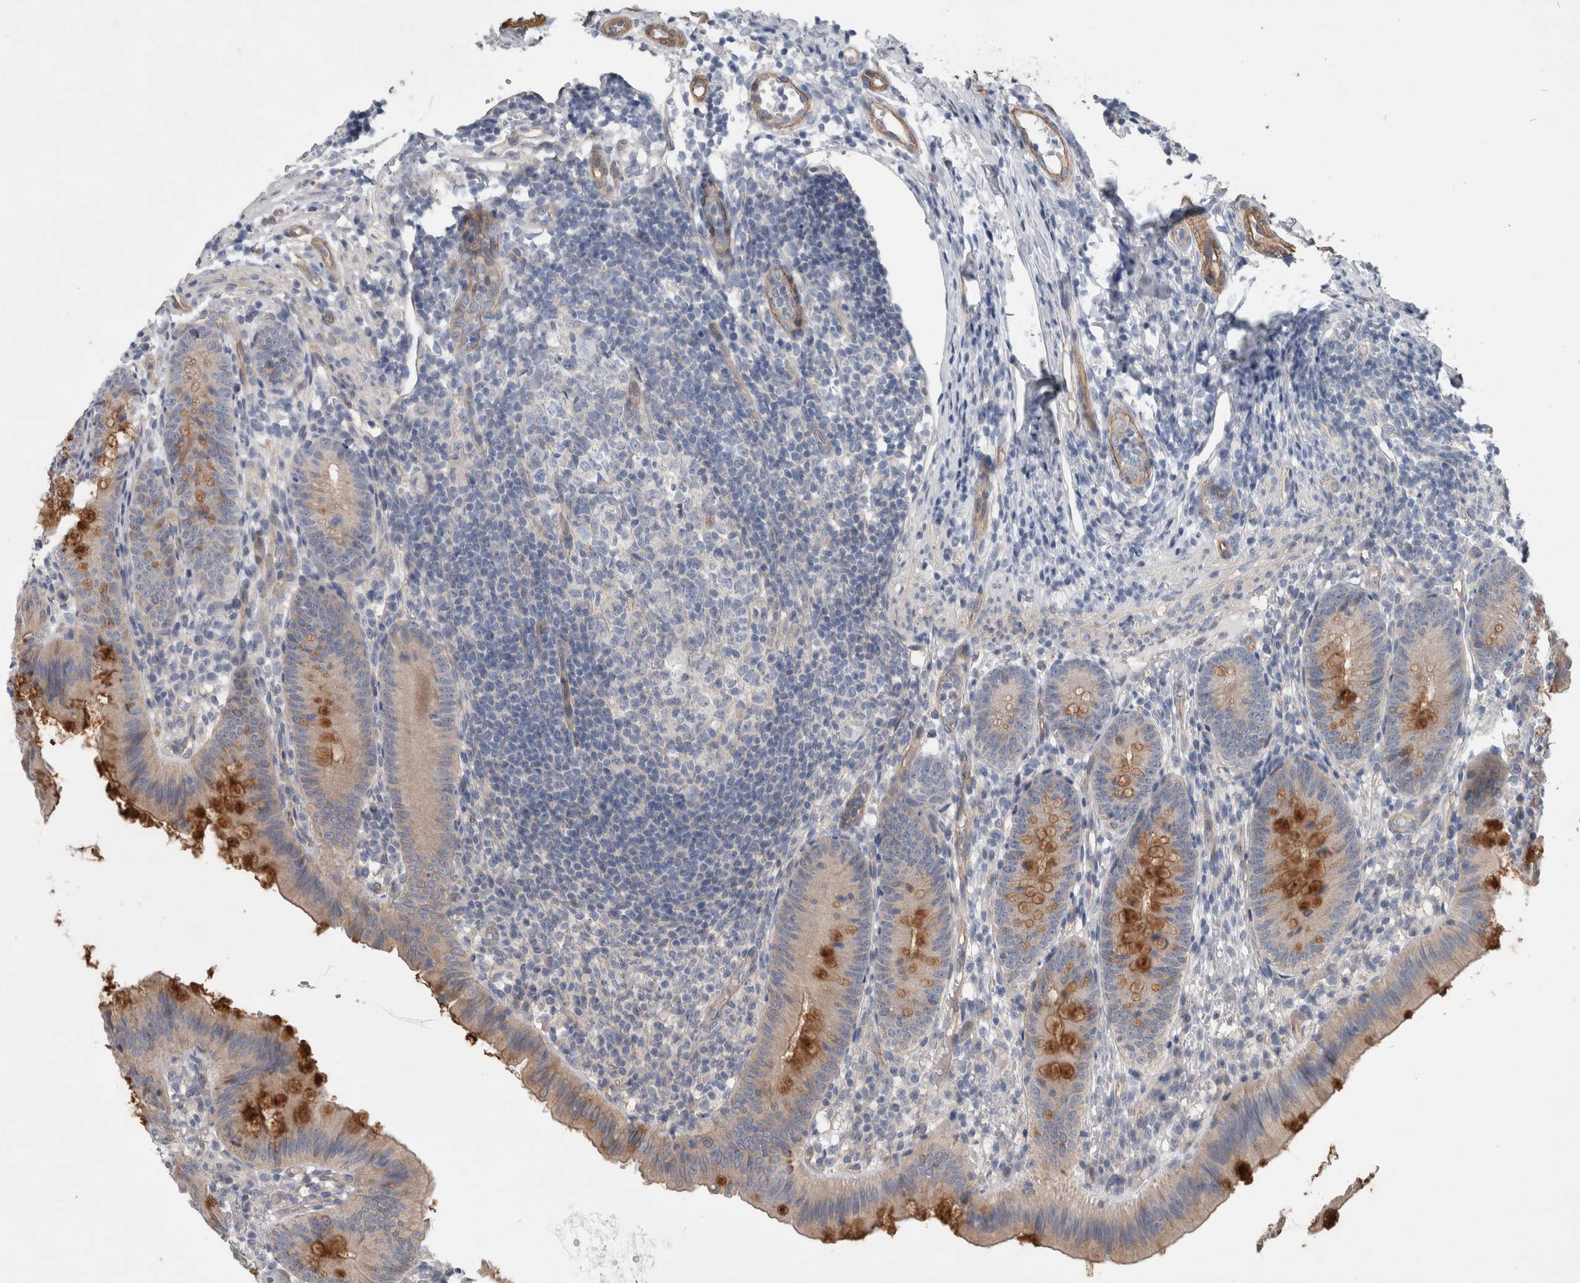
{"staining": {"intensity": "moderate", "quantity": "<25%", "location": "cytoplasmic/membranous"}, "tissue": "appendix", "cell_type": "Glandular cells", "image_type": "normal", "snomed": [{"axis": "morphology", "description": "Normal tissue, NOS"}, {"axis": "topography", "description": "Appendix"}], "caption": "Appendix stained with DAB (3,3'-diaminobenzidine) immunohistochemistry exhibits low levels of moderate cytoplasmic/membranous staining in approximately <25% of glandular cells. The staining was performed using DAB (3,3'-diaminobenzidine) to visualize the protein expression in brown, while the nuclei were stained in blue with hematoxylin (Magnification: 20x).", "gene": "BCAM", "patient": {"sex": "male", "age": 1}}